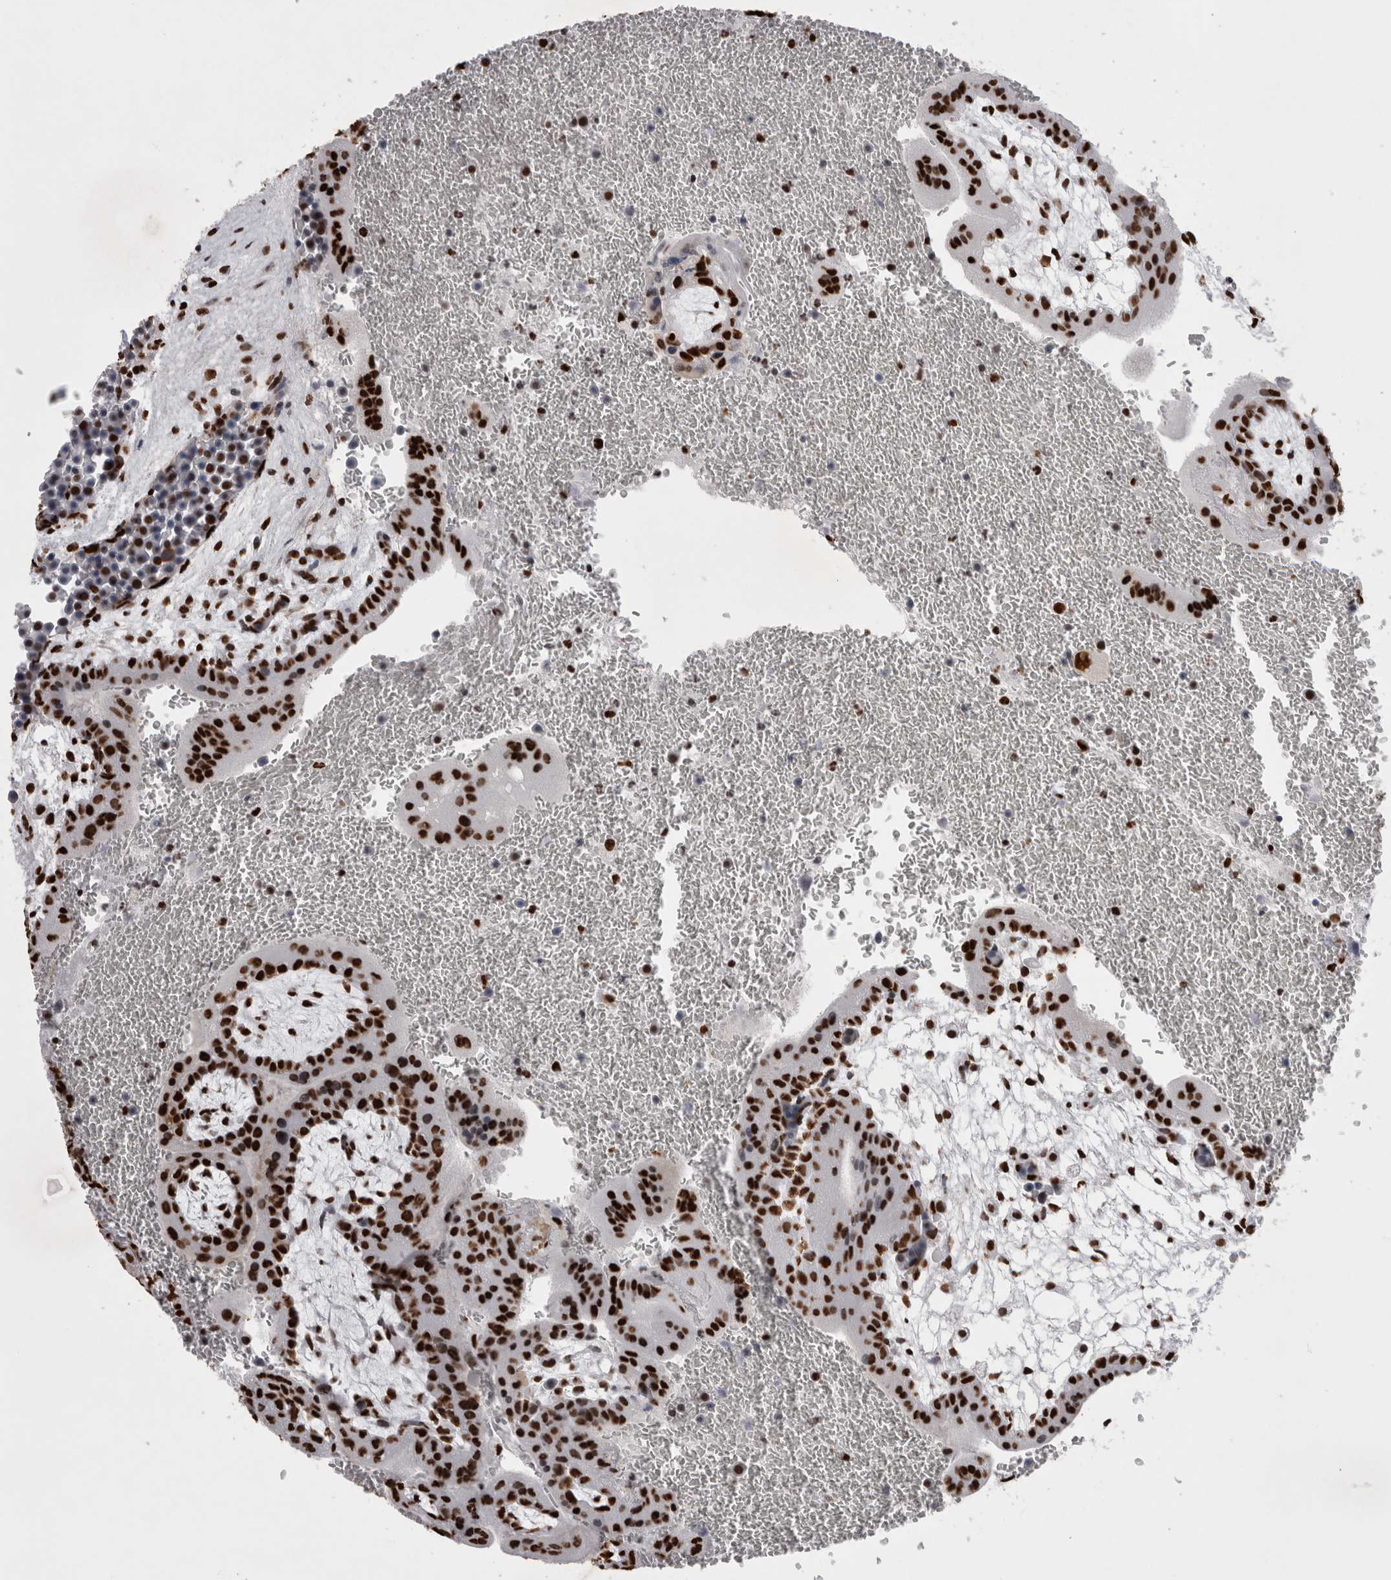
{"staining": {"intensity": "strong", "quantity": ">75%", "location": "nuclear"}, "tissue": "placenta", "cell_type": "Trophoblastic cells", "image_type": "normal", "snomed": [{"axis": "morphology", "description": "Normal tissue, NOS"}, {"axis": "topography", "description": "Placenta"}], "caption": "IHC of normal placenta reveals high levels of strong nuclear expression in about >75% of trophoblastic cells. The staining was performed using DAB, with brown indicating positive protein expression. Nuclei are stained blue with hematoxylin.", "gene": "ALPK3", "patient": {"sex": "female", "age": 35}}